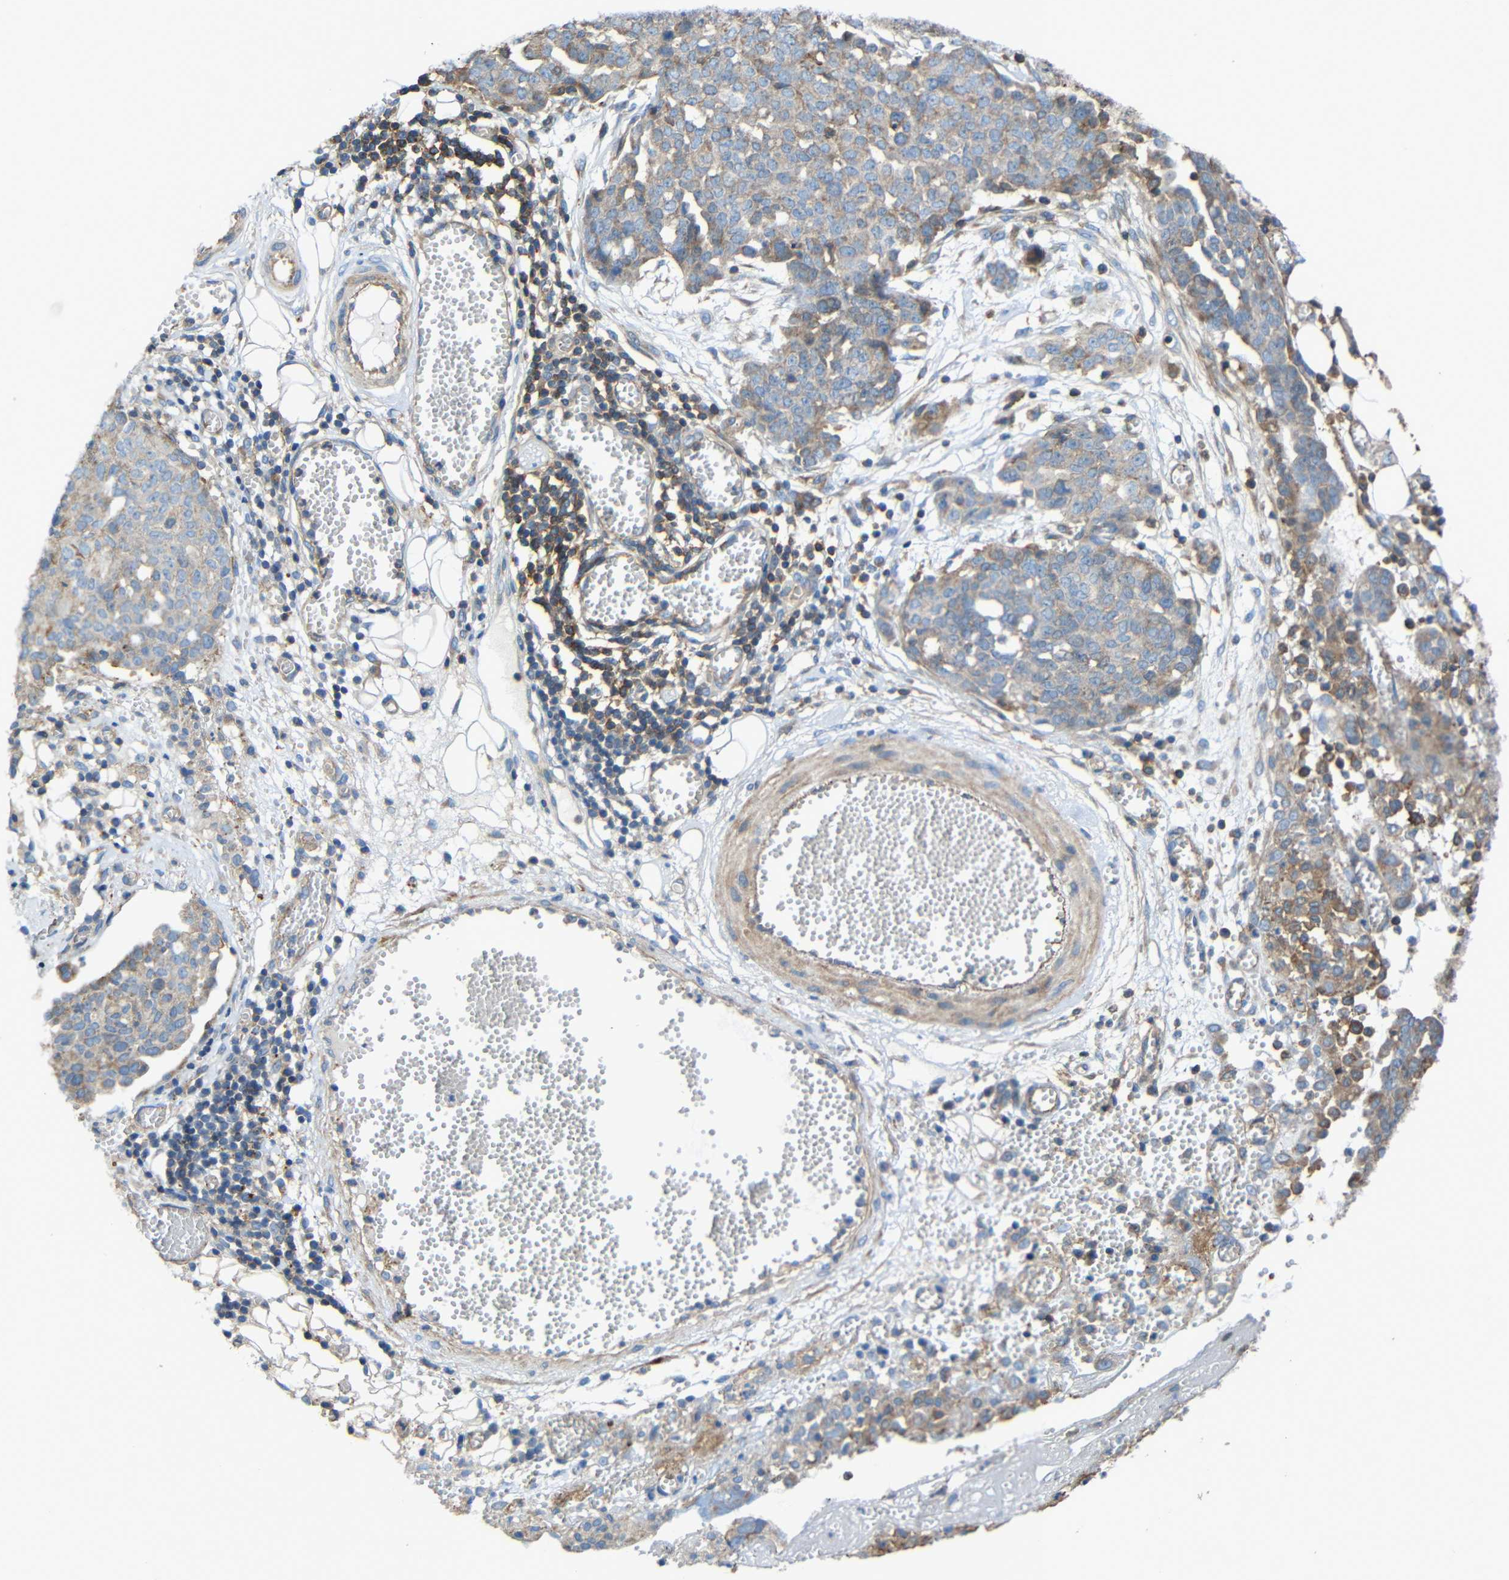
{"staining": {"intensity": "weak", "quantity": ">75%", "location": "cytoplasmic/membranous"}, "tissue": "ovarian cancer", "cell_type": "Tumor cells", "image_type": "cancer", "snomed": [{"axis": "morphology", "description": "Cystadenocarcinoma, serous, NOS"}, {"axis": "topography", "description": "Soft tissue"}, {"axis": "topography", "description": "Ovary"}], "caption": "This is a photomicrograph of immunohistochemistry (IHC) staining of serous cystadenocarcinoma (ovarian), which shows weak staining in the cytoplasmic/membranous of tumor cells.", "gene": "RHOT2", "patient": {"sex": "female", "age": 57}}